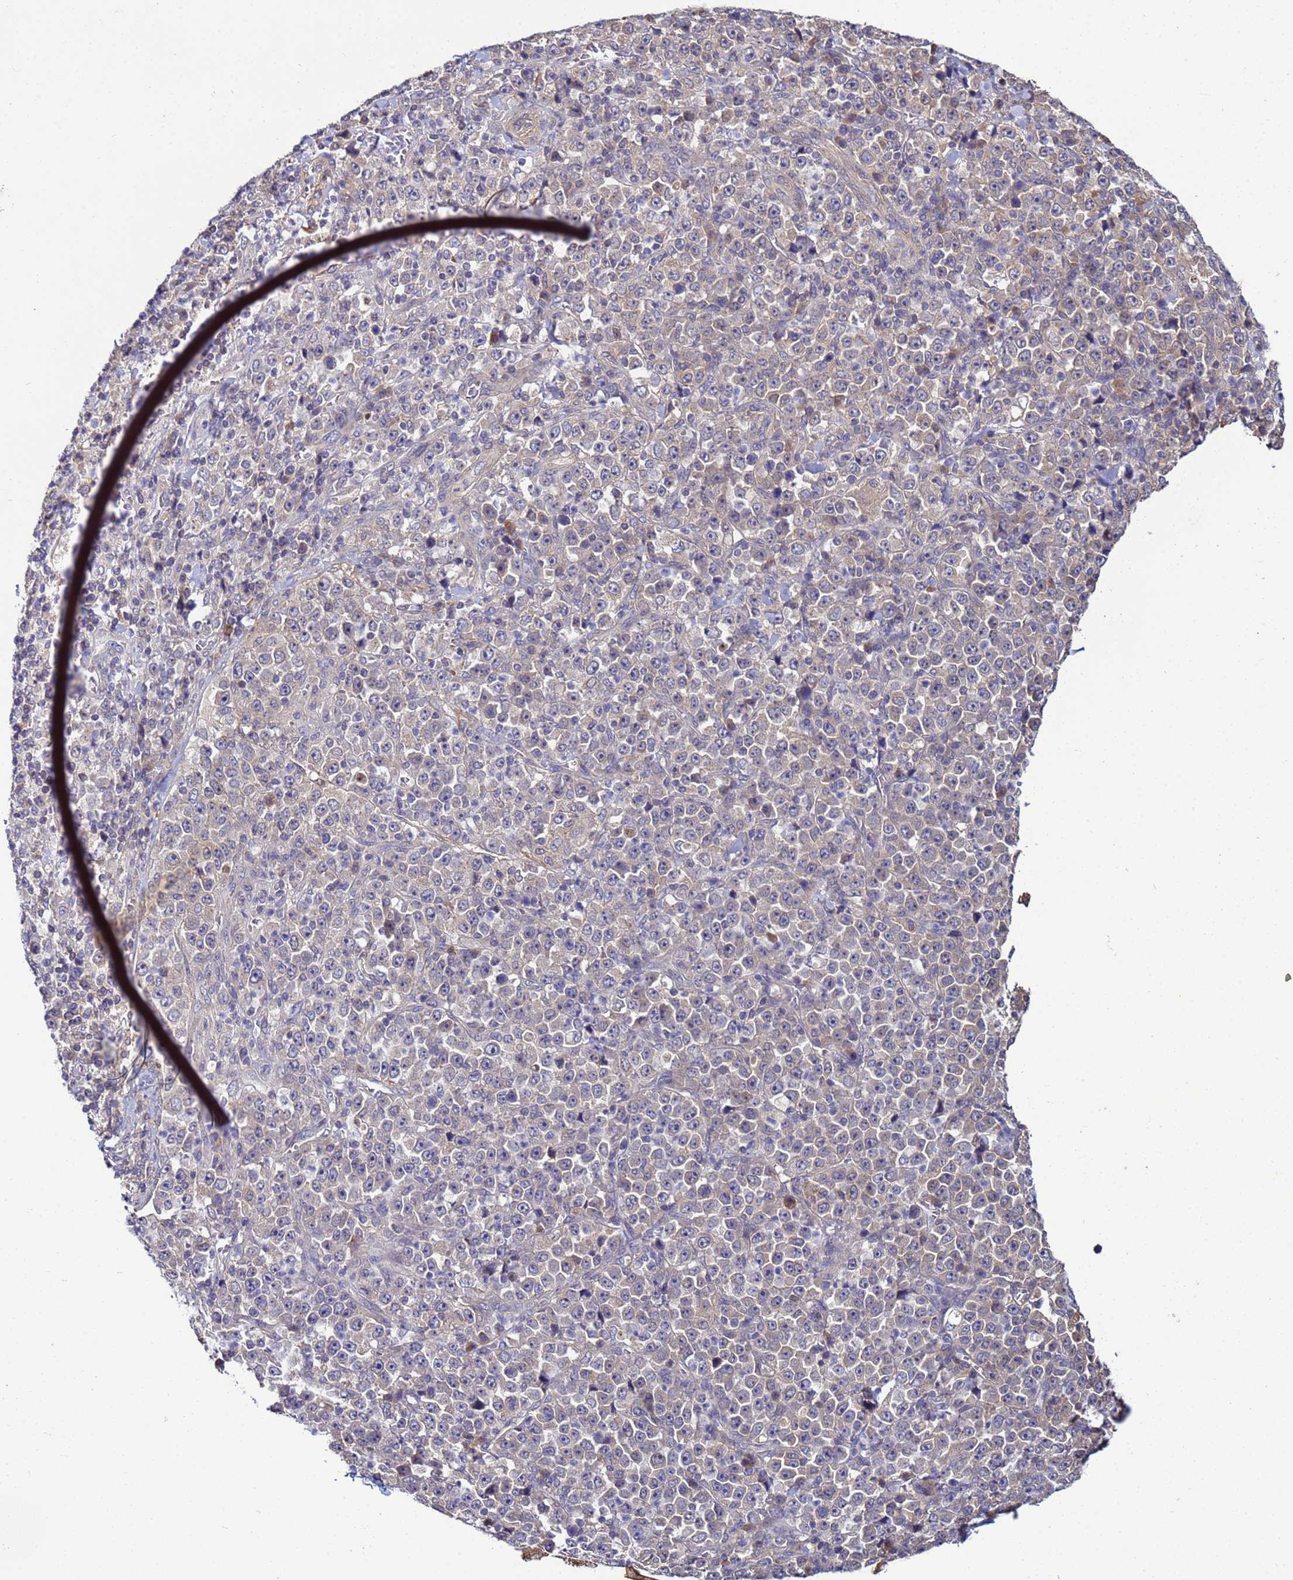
{"staining": {"intensity": "negative", "quantity": "none", "location": "none"}, "tissue": "stomach cancer", "cell_type": "Tumor cells", "image_type": "cancer", "snomed": [{"axis": "morphology", "description": "Normal tissue, NOS"}, {"axis": "morphology", "description": "Adenocarcinoma, NOS"}, {"axis": "topography", "description": "Stomach, upper"}, {"axis": "topography", "description": "Stomach"}], "caption": "Tumor cells are negative for protein expression in human stomach cancer (adenocarcinoma). Brightfield microscopy of IHC stained with DAB (3,3'-diaminobenzidine) (brown) and hematoxylin (blue), captured at high magnification.", "gene": "NAXE", "patient": {"sex": "male", "age": 59}}